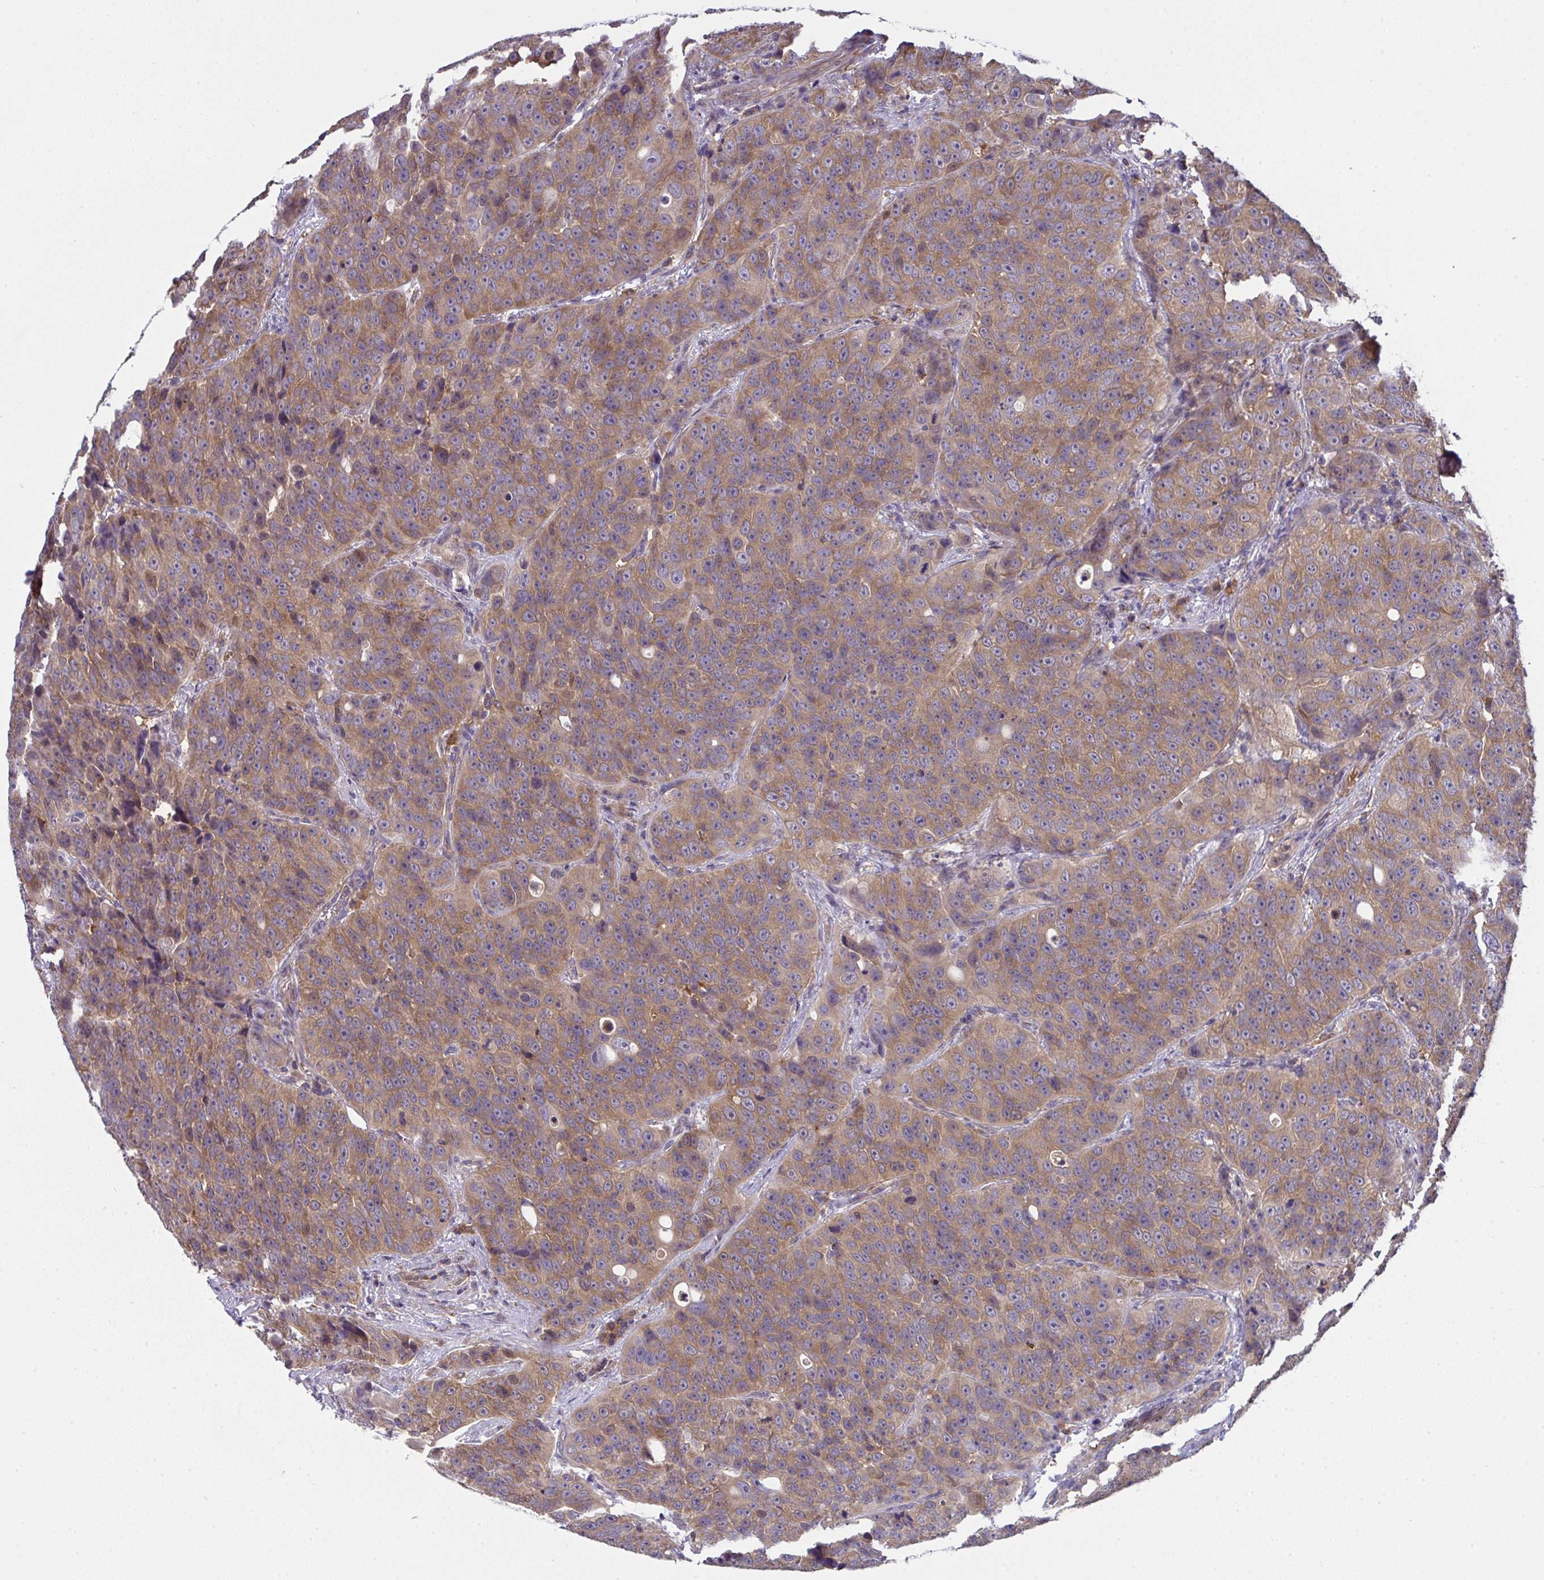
{"staining": {"intensity": "moderate", "quantity": ">75%", "location": "cytoplasmic/membranous"}, "tissue": "urothelial cancer", "cell_type": "Tumor cells", "image_type": "cancer", "snomed": [{"axis": "morphology", "description": "Urothelial carcinoma, NOS"}, {"axis": "topography", "description": "Urinary bladder"}], "caption": "Urothelial cancer stained with DAB (3,3'-diaminobenzidine) immunohistochemistry (IHC) demonstrates medium levels of moderate cytoplasmic/membranous expression in approximately >75% of tumor cells. (Brightfield microscopy of DAB IHC at high magnification).", "gene": "ALDH16A1", "patient": {"sex": "male", "age": 52}}